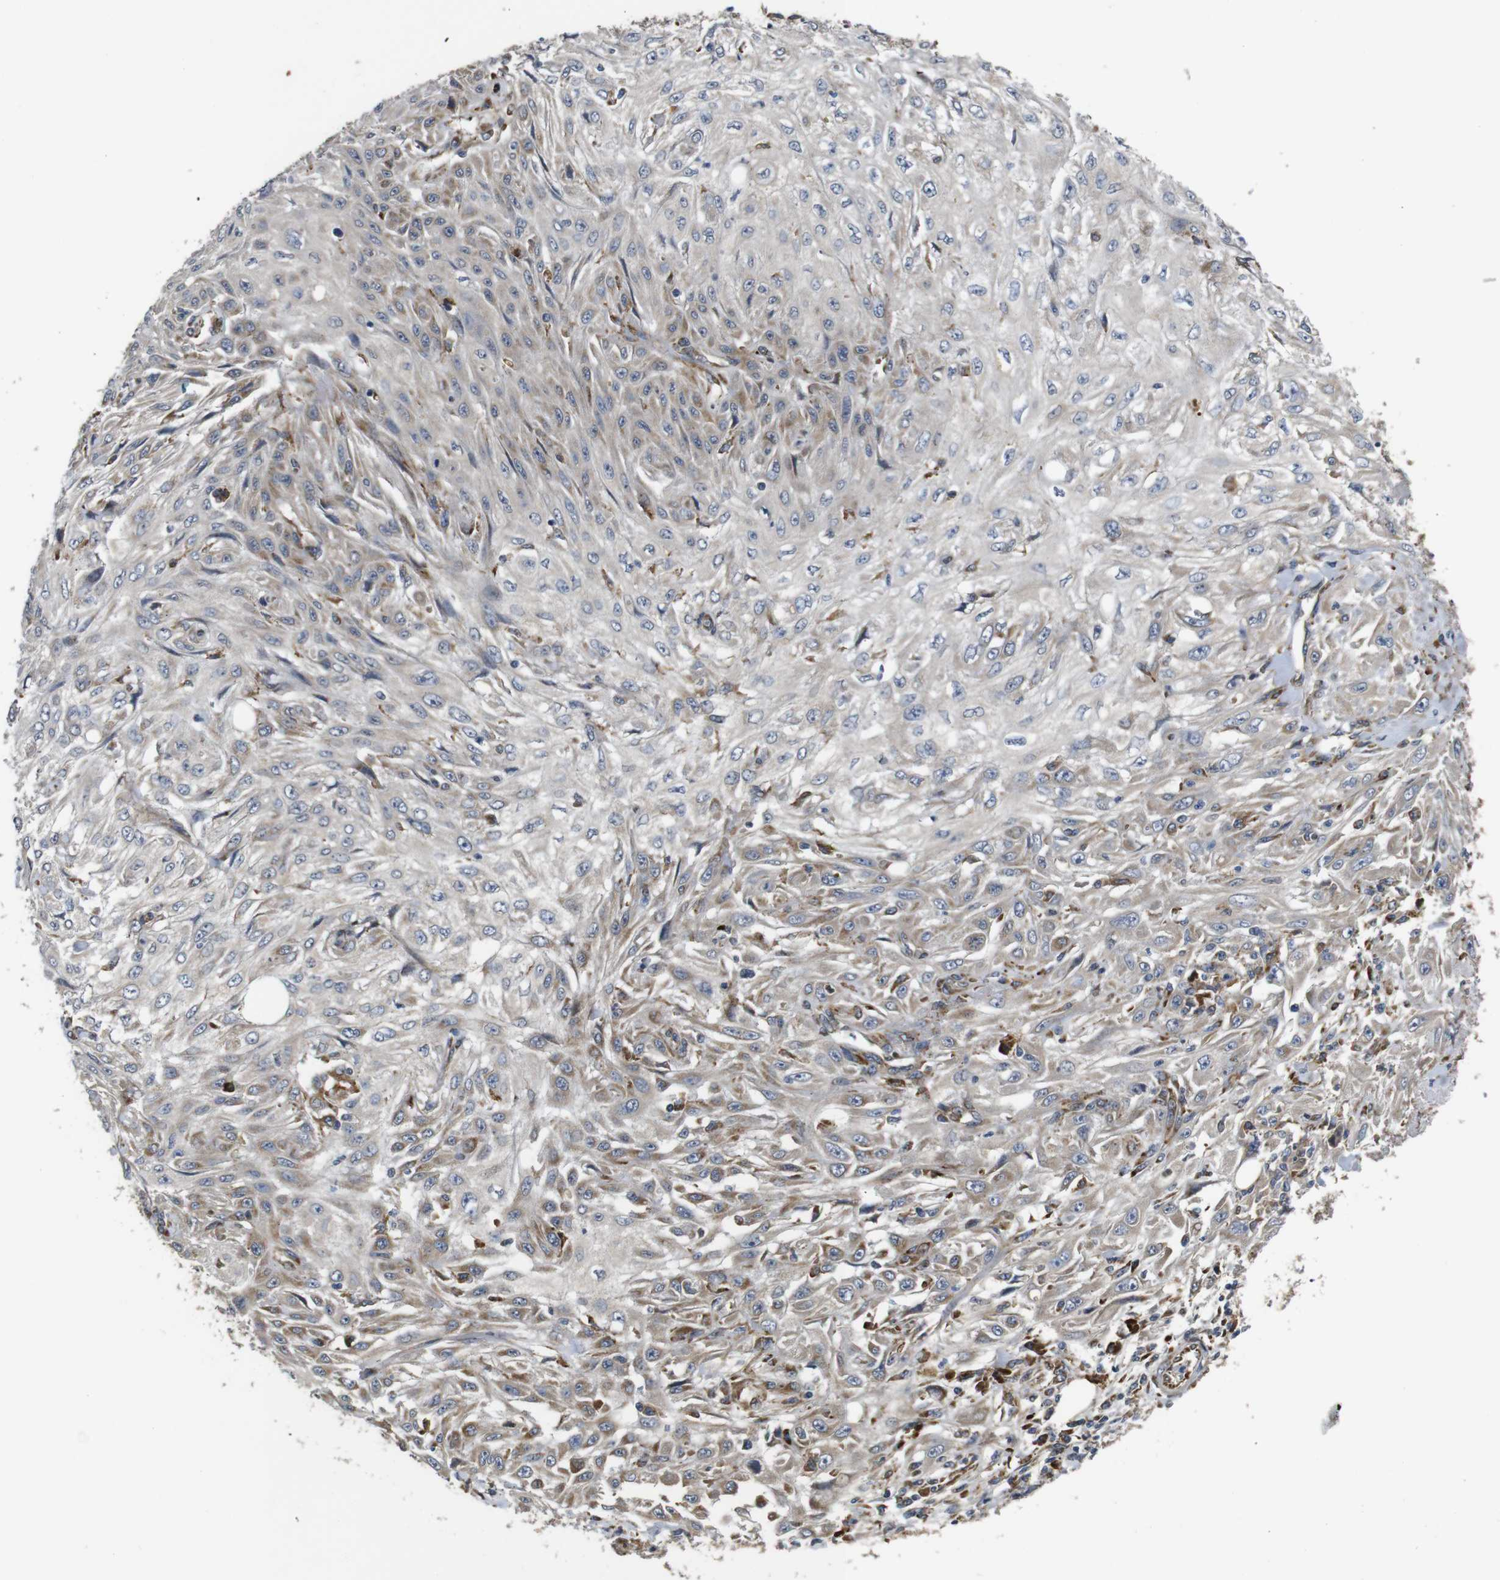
{"staining": {"intensity": "moderate", "quantity": "25%-75%", "location": "cytoplasmic/membranous"}, "tissue": "skin cancer", "cell_type": "Tumor cells", "image_type": "cancer", "snomed": [{"axis": "morphology", "description": "Squamous cell carcinoma, NOS"}, {"axis": "topography", "description": "Skin"}], "caption": "Tumor cells show medium levels of moderate cytoplasmic/membranous expression in about 25%-75% of cells in human skin cancer.", "gene": "UBE2G2", "patient": {"sex": "male", "age": 75}}